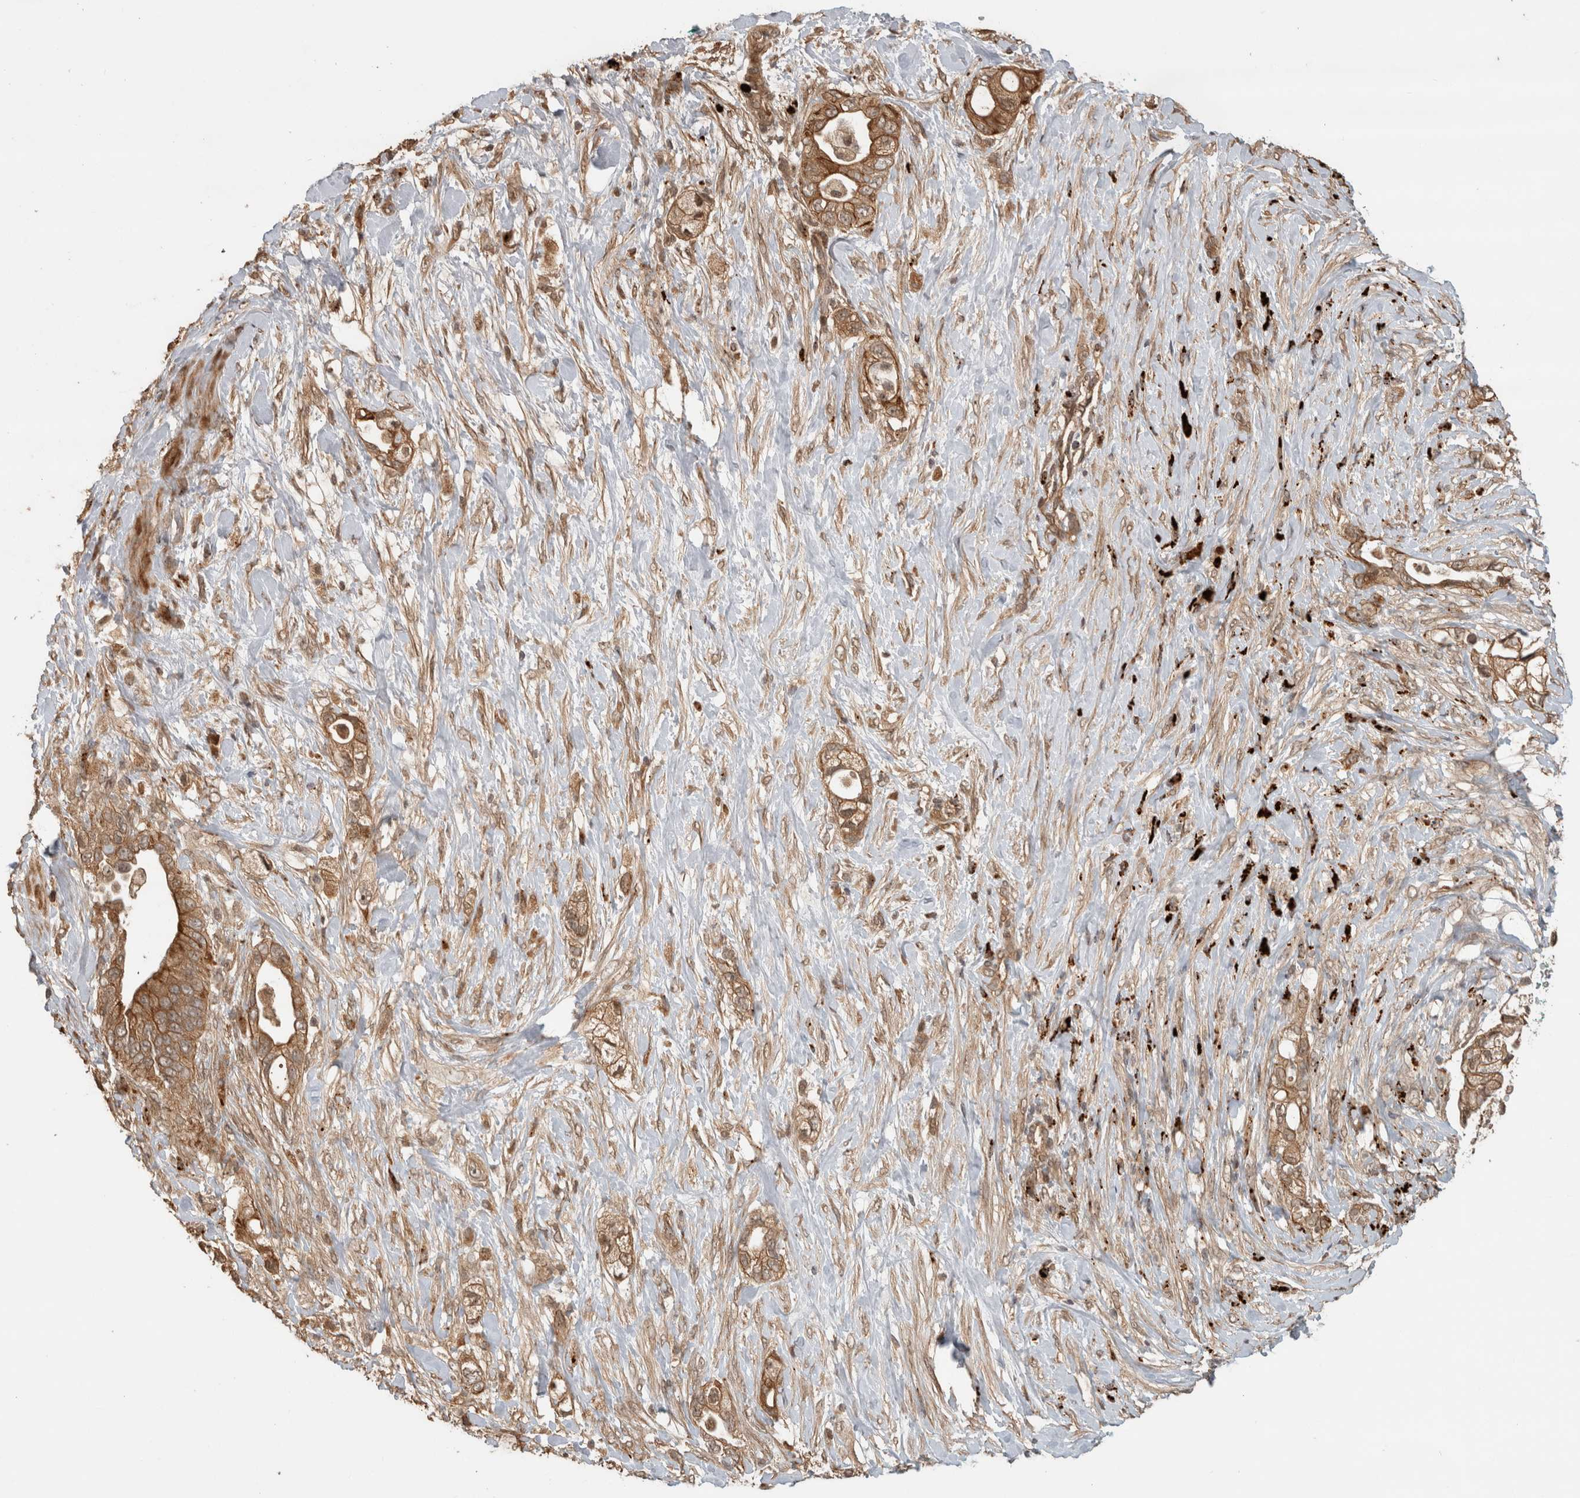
{"staining": {"intensity": "moderate", "quantity": ">75%", "location": "cytoplasmic/membranous"}, "tissue": "pancreatic cancer", "cell_type": "Tumor cells", "image_type": "cancer", "snomed": [{"axis": "morphology", "description": "Adenocarcinoma, NOS"}, {"axis": "topography", "description": "Pancreas"}], "caption": "Immunohistochemistry of human pancreatic adenocarcinoma shows medium levels of moderate cytoplasmic/membranous staining in about >75% of tumor cells.", "gene": "PITPNC1", "patient": {"sex": "male", "age": 53}}